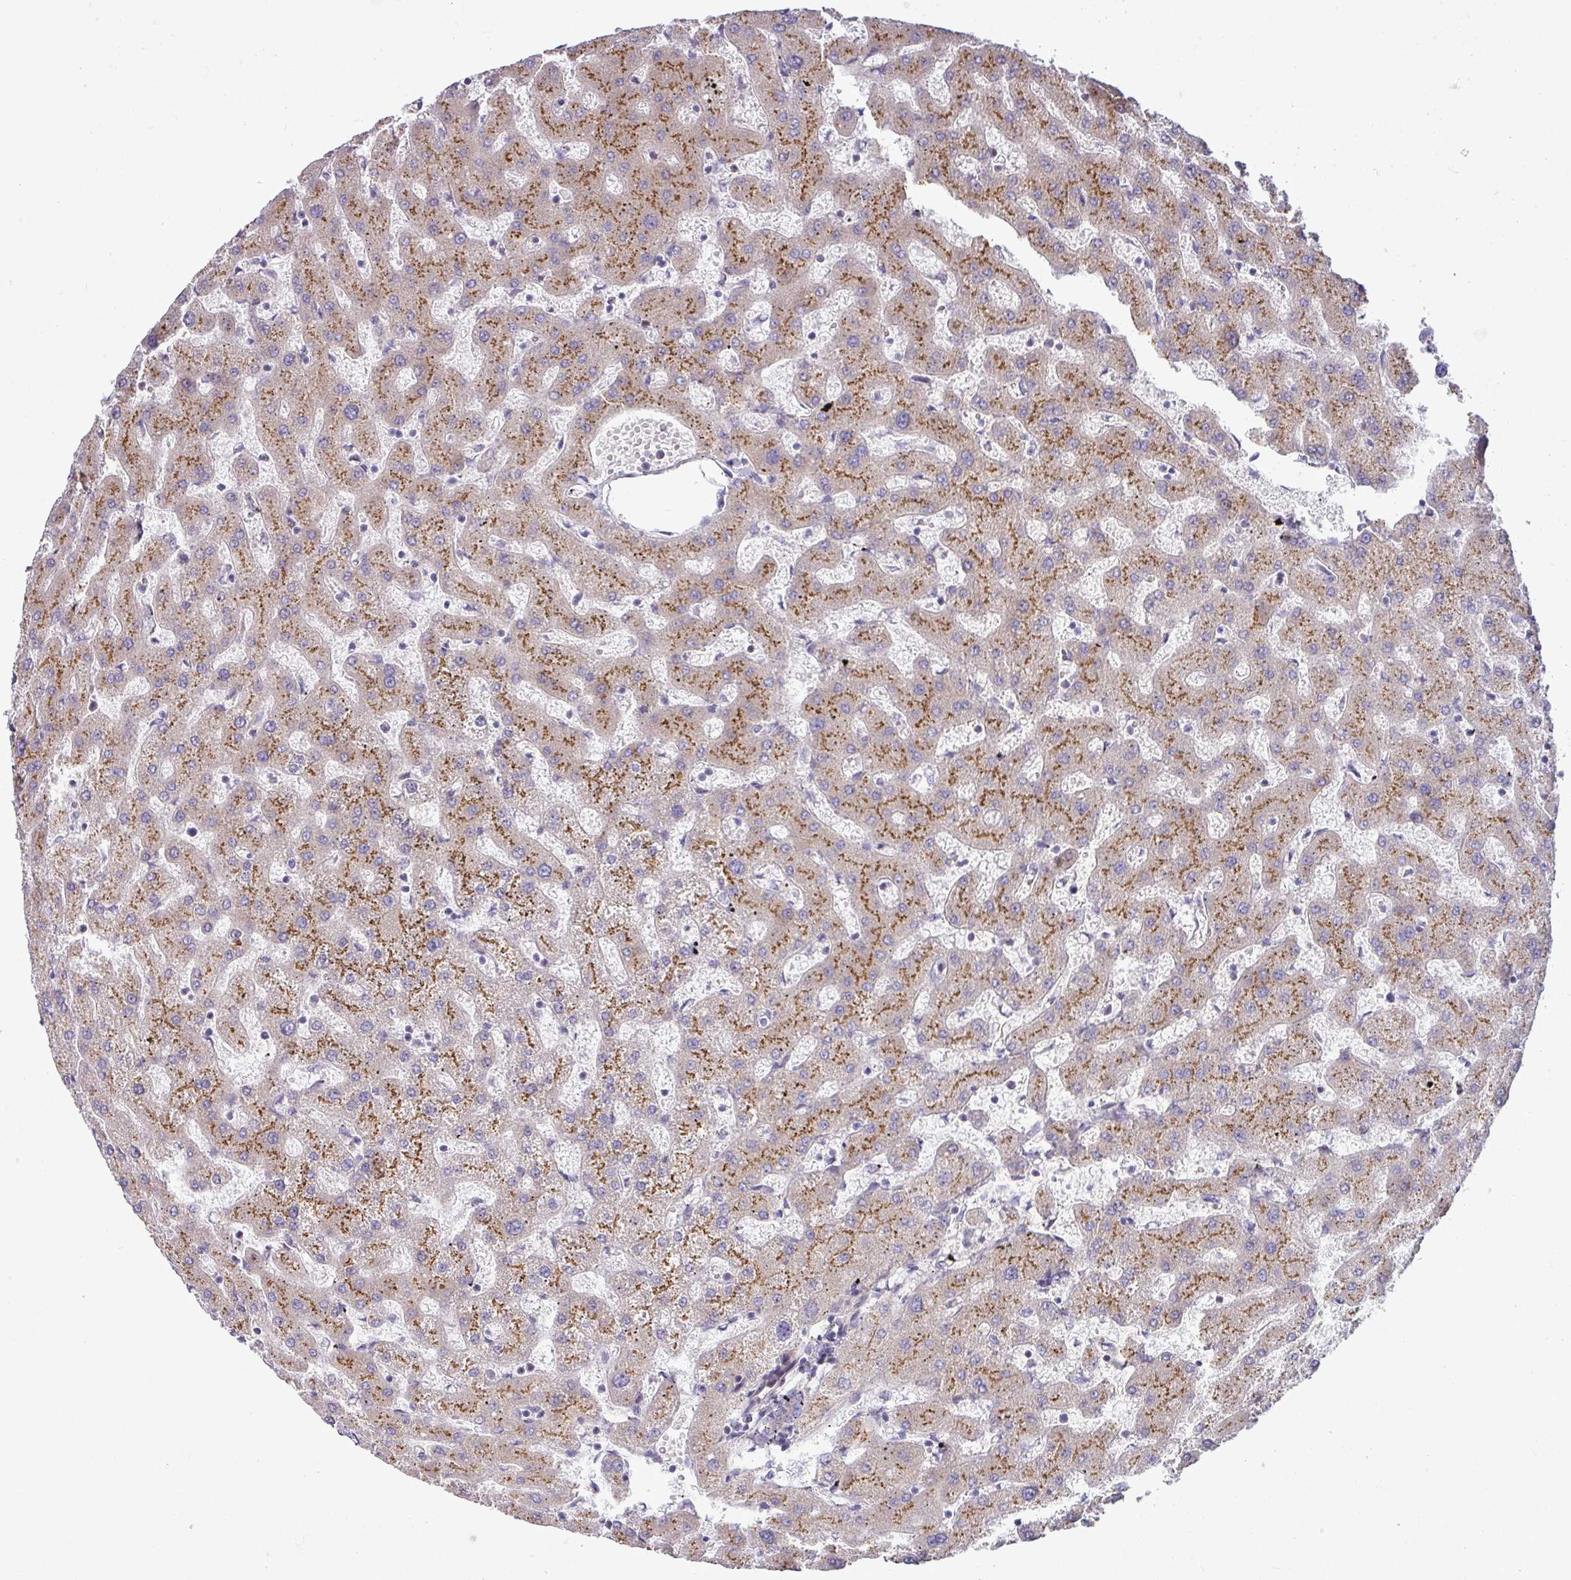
{"staining": {"intensity": "negative", "quantity": "none", "location": "none"}, "tissue": "liver", "cell_type": "Cholangiocytes", "image_type": "normal", "snomed": [{"axis": "morphology", "description": "Normal tissue, NOS"}, {"axis": "topography", "description": "Liver"}], "caption": "The IHC micrograph has no significant staining in cholangiocytes of liver.", "gene": "TIMMDC1", "patient": {"sex": "female", "age": 63}}